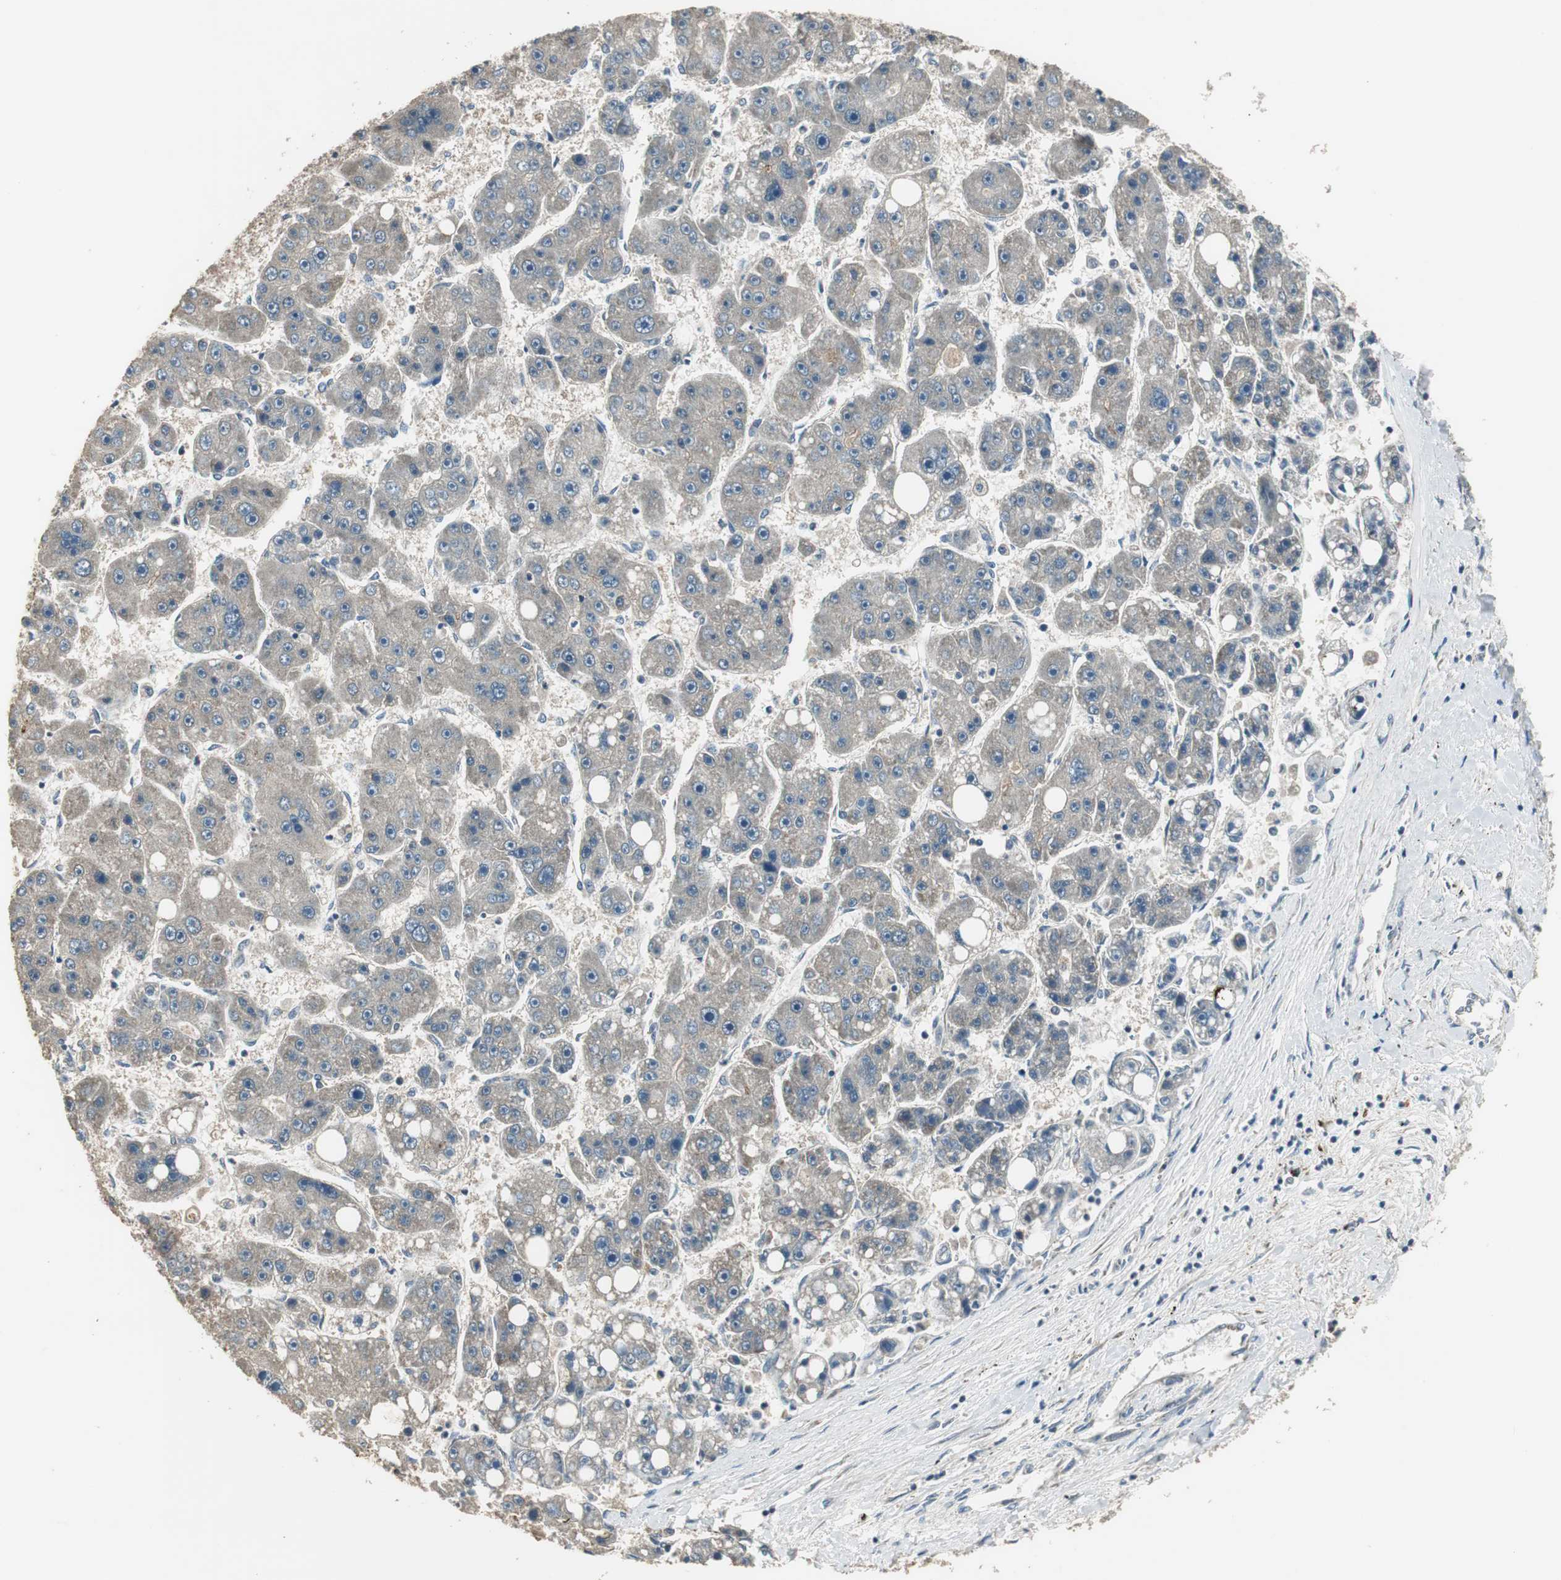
{"staining": {"intensity": "weak", "quantity": "25%-75%", "location": "cytoplasmic/membranous"}, "tissue": "liver cancer", "cell_type": "Tumor cells", "image_type": "cancer", "snomed": [{"axis": "morphology", "description": "Carcinoma, Hepatocellular, NOS"}, {"axis": "topography", "description": "Liver"}], "caption": "Protein expression analysis of human hepatocellular carcinoma (liver) reveals weak cytoplasmic/membranous positivity in approximately 25%-75% of tumor cells.", "gene": "MSTO1", "patient": {"sex": "female", "age": 61}}